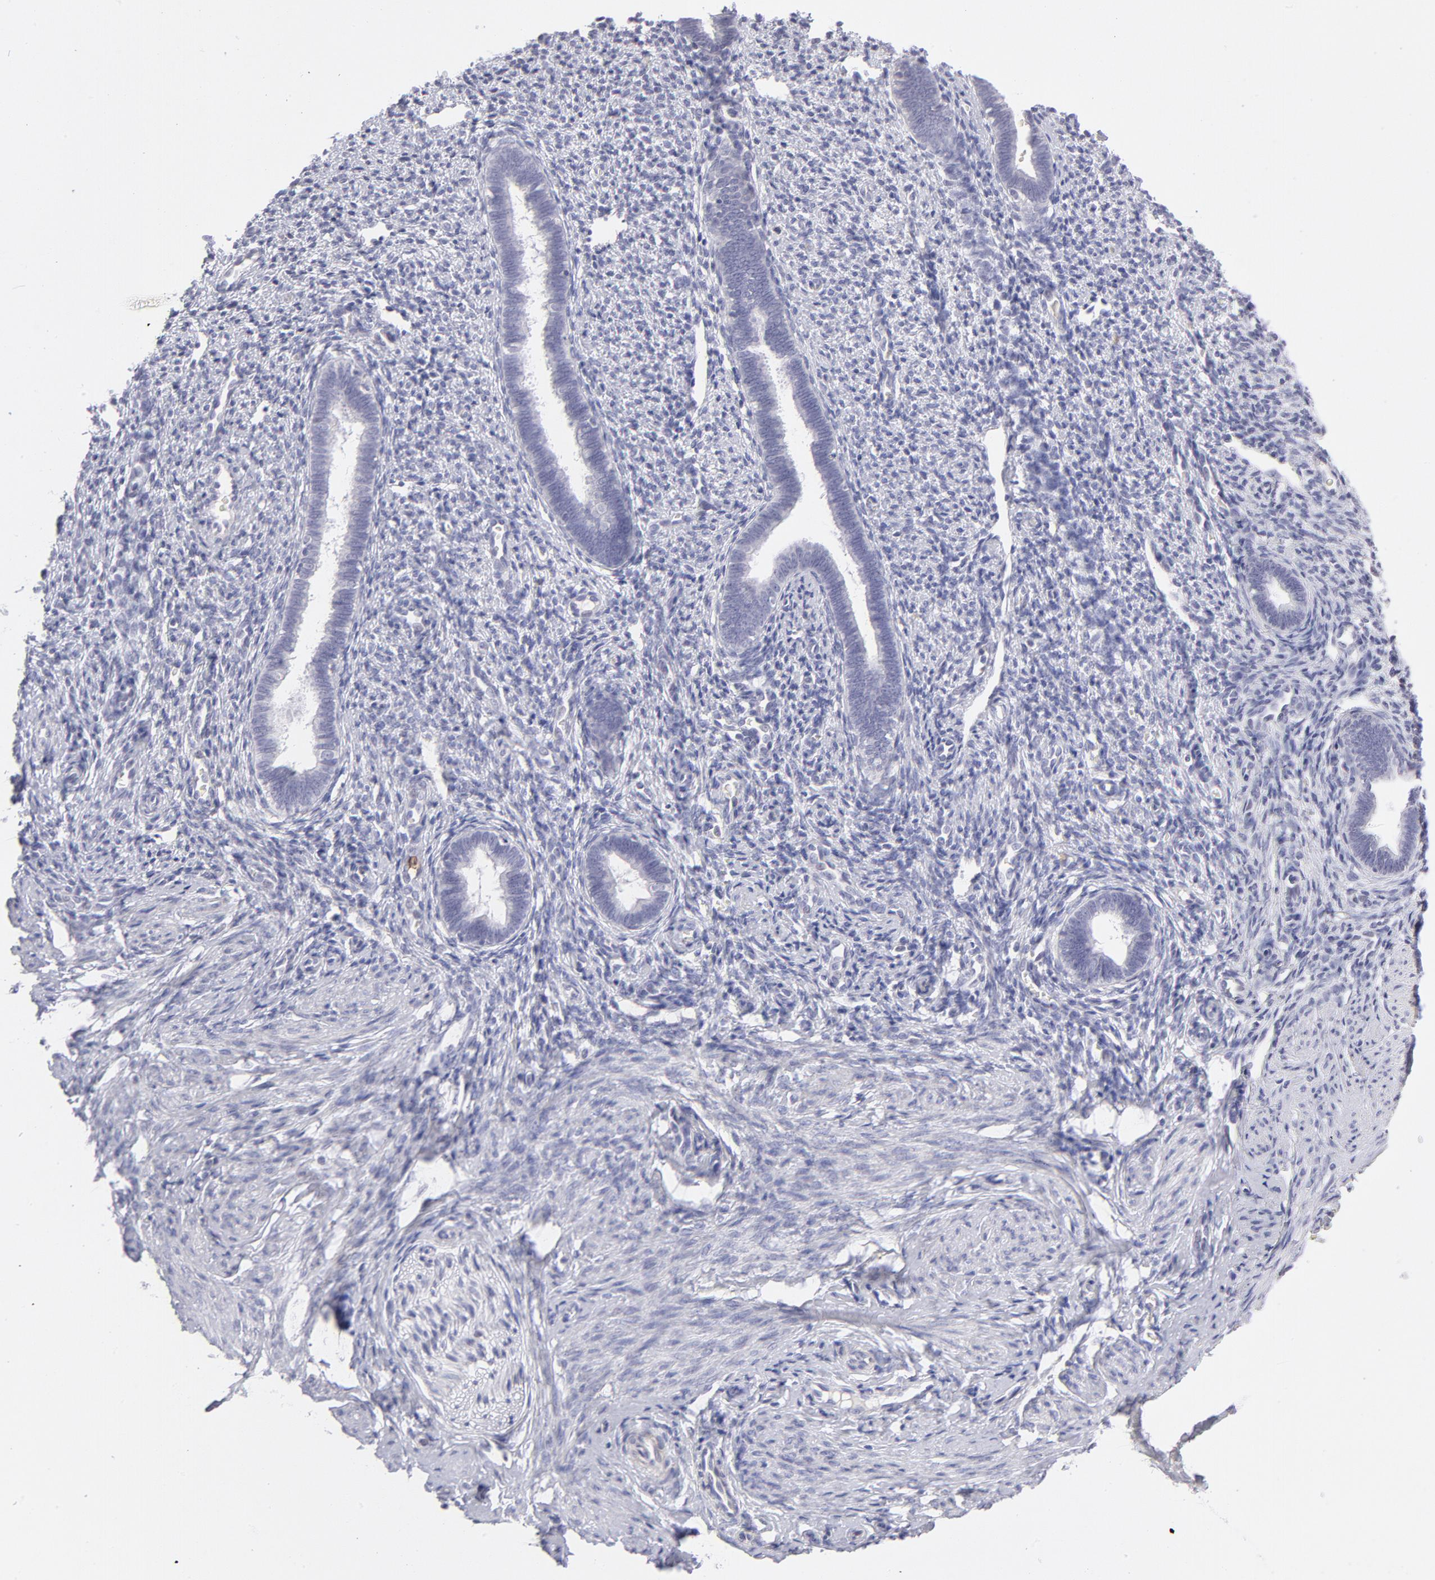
{"staining": {"intensity": "negative", "quantity": "none", "location": "none"}, "tissue": "endometrium", "cell_type": "Cells in endometrial stroma", "image_type": "normal", "snomed": [{"axis": "morphology", "description": "Normal tissue, NOS"}, {"axis": "topography", "description": "Endometrium"}], "caption": "The histopathology image reveals no staining of cells in endometrial stroma in unremarkable endometrium.", "gene": "LTB4R", "patient": {"sex": "female", "age": 27}}